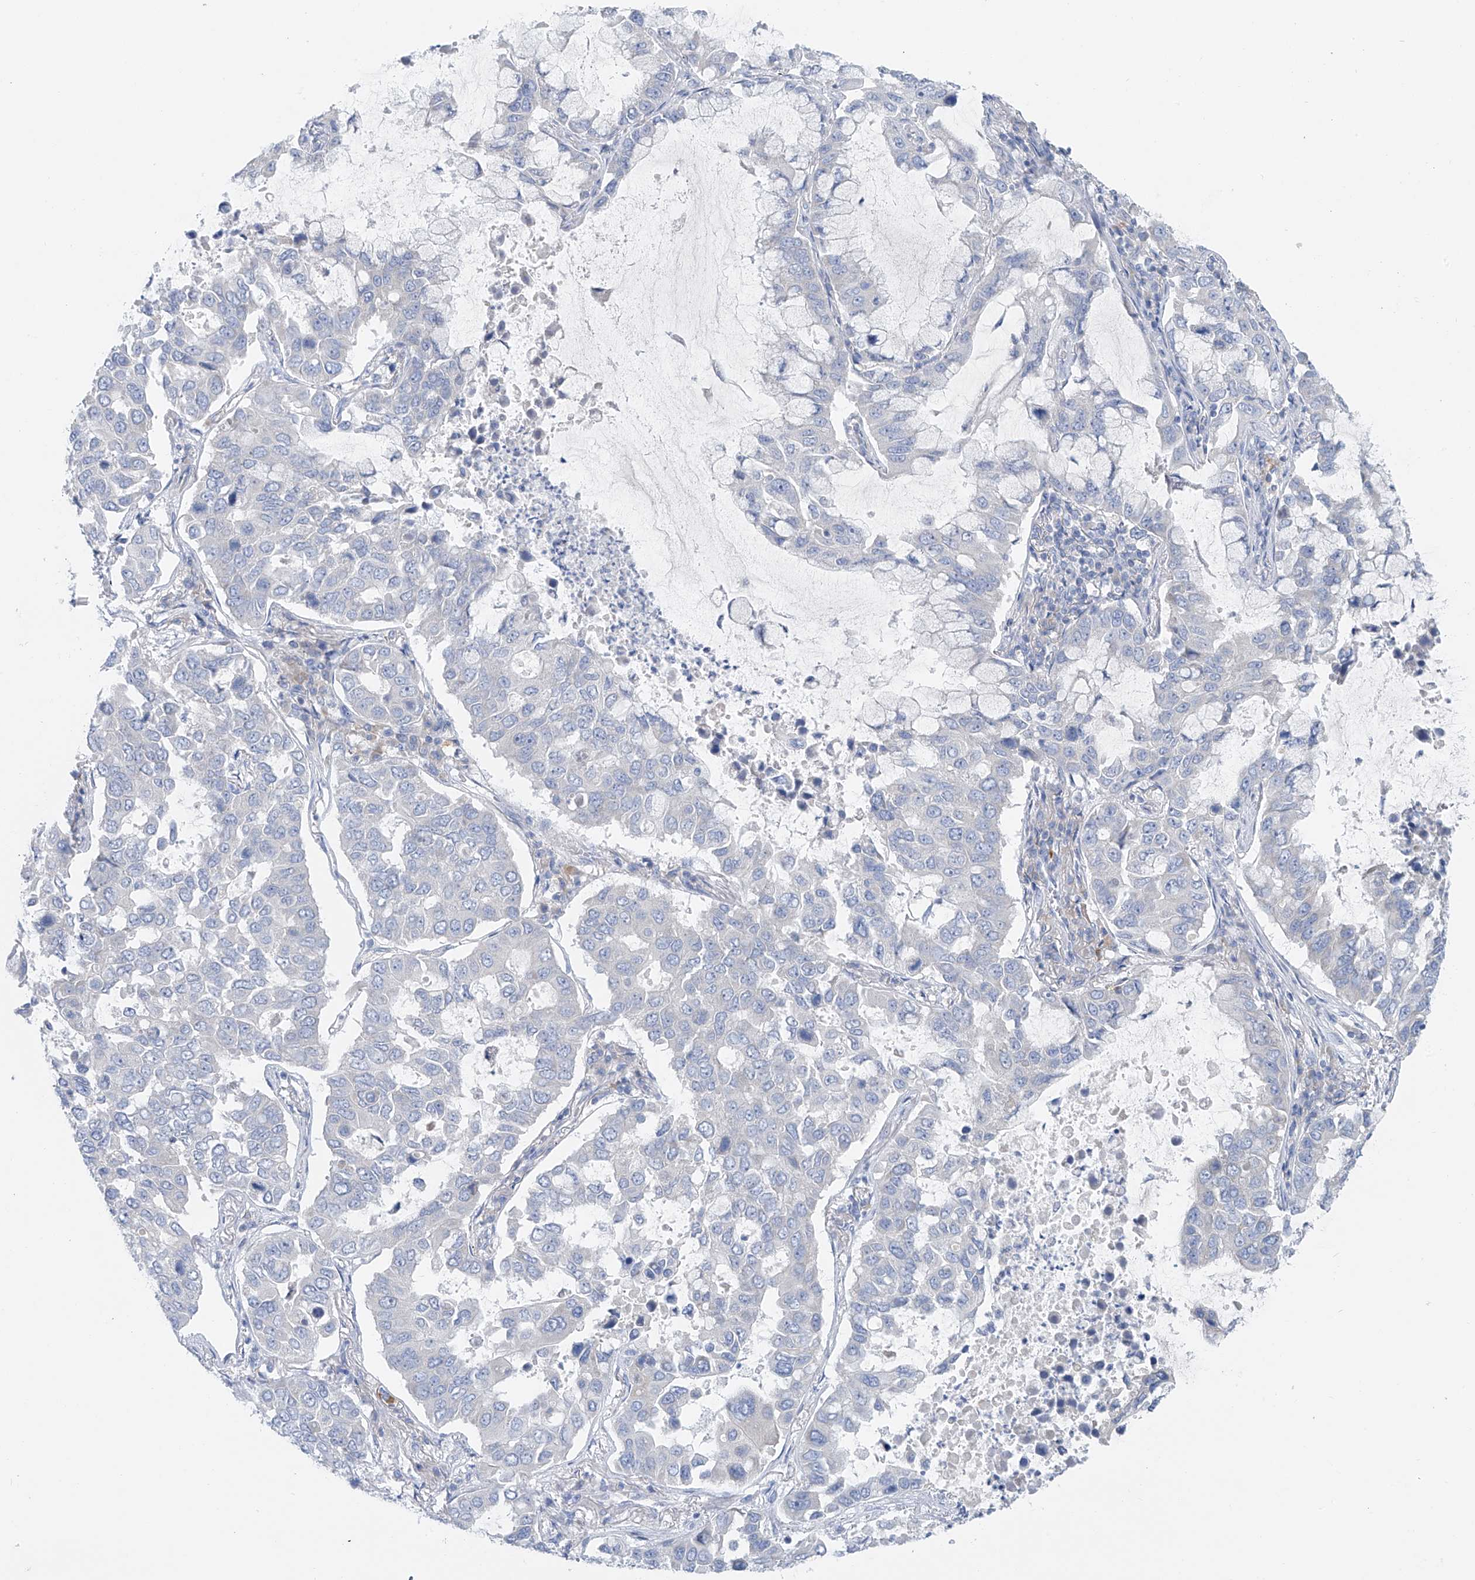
{"staining": {"intensity": "negative", "quantity": "none", "location": "none"}, "tissue": "lung cancer", "cell_type": "Tumor cells", "image_type": "cancer", "snomed": [{"axis": "morphology", "description": "Adenocarcinoma, NOS"}, {"axis": "topography", "description": "Lung"}], "caption": "A histopathology image of lung cancer stained for a protein exhibits no brown staining in tumor cells.", "gene": "POMGNT2", "patient": {"sex": "male", "age": 64}}